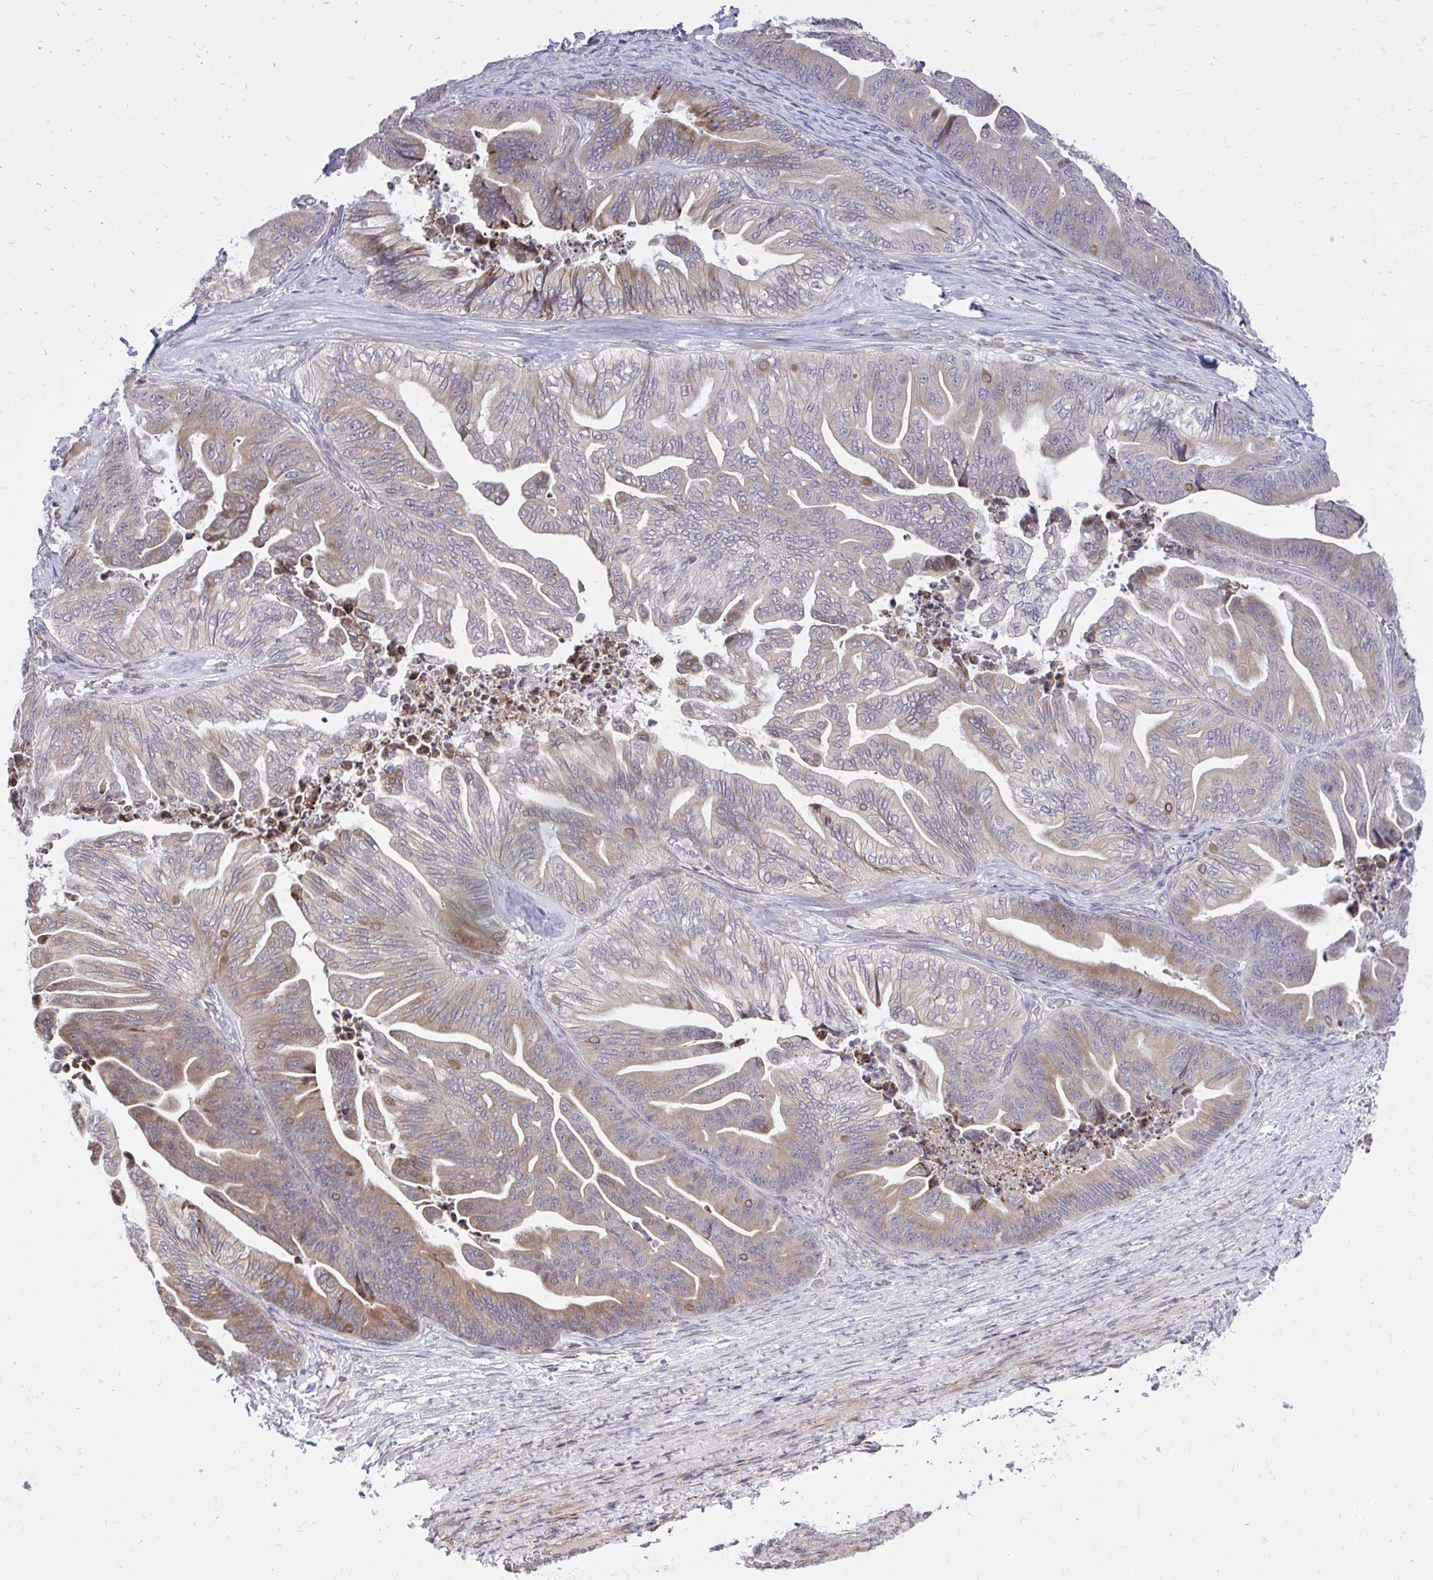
{"staining": {"intensity": "weak", "quantity": "25%-75%", "location": "cytoplasmic/membranous"}, "tissue": "ovarian cancer", "cell_type": "Tumor cells", "image_type": "cancer", "snomed": [{"axis": "morphology", "description": "Cystadenocarcinoma, mucinous, NOS"}, {"axis": "topography", "description": "Ovary"}], "caption": "An immunohistochemistry image of tumor tissue is shown. Protein staining in brown labels weak cytoplasmic/membranous positivity in ovarian cancer (mucinous cystadenocarcinoma) within tumor cells. (DAB (3,3'-diaminobenzidine) = brown stain, brightfield microscopy at high magnification).", "gene": "METTL9", "patient": {"sex": "female", "age": 67}}